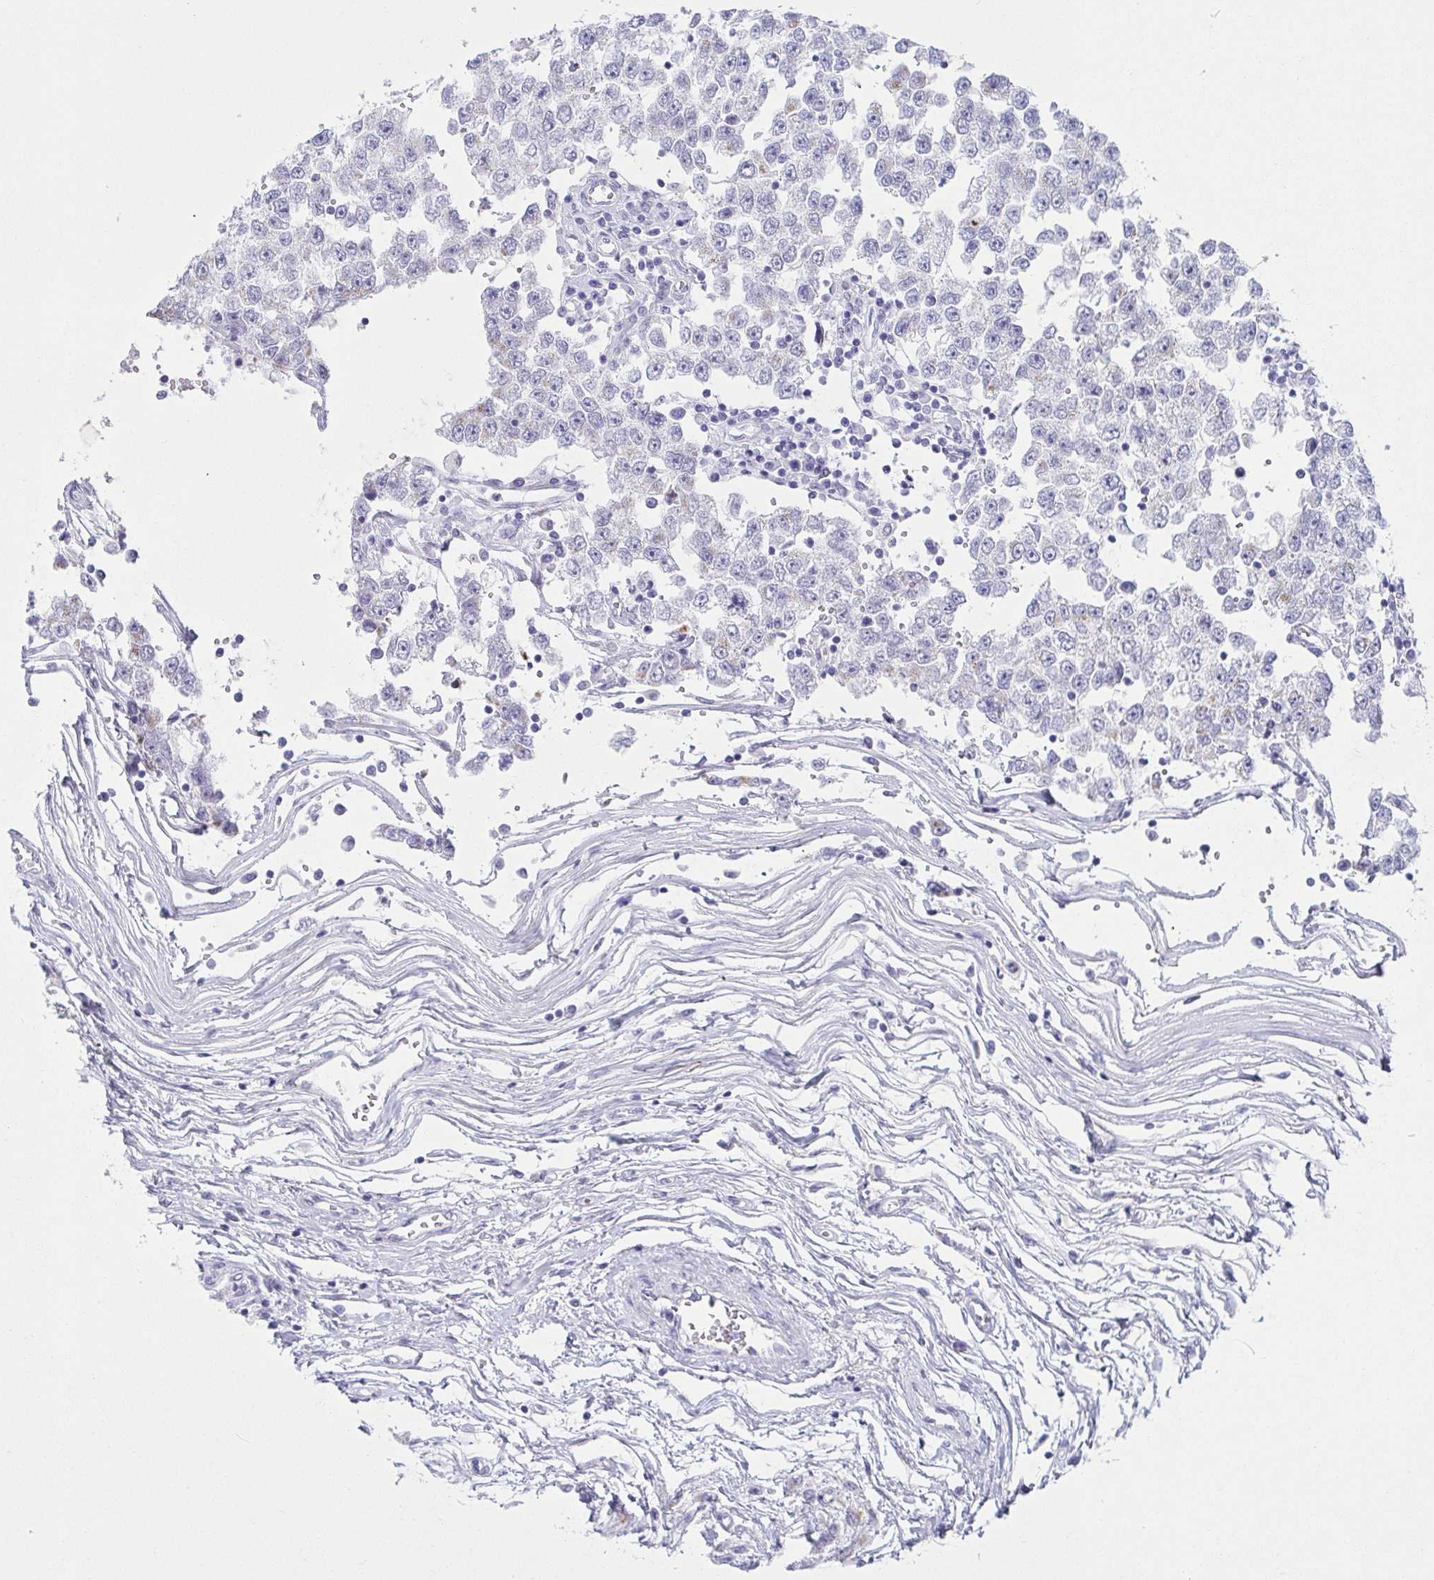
{"staining": {"intensity": "negative", "quantity": "none", "location": "none"}, "tissue": "testis cancer", "cell_type": "Tumor cells", "image_type": "cancer", "snomed": [{"axis": "morphology", "description": "Seminoma, NOS"}, {"axis": "topography", "description": "Testis"}], "caption": "Human seminoma (testis) stained for a protein using IHC displays no expression in tumor cells.", "gene": "LDLRAD1", "patient": {"sex": "male", "age": 34}}